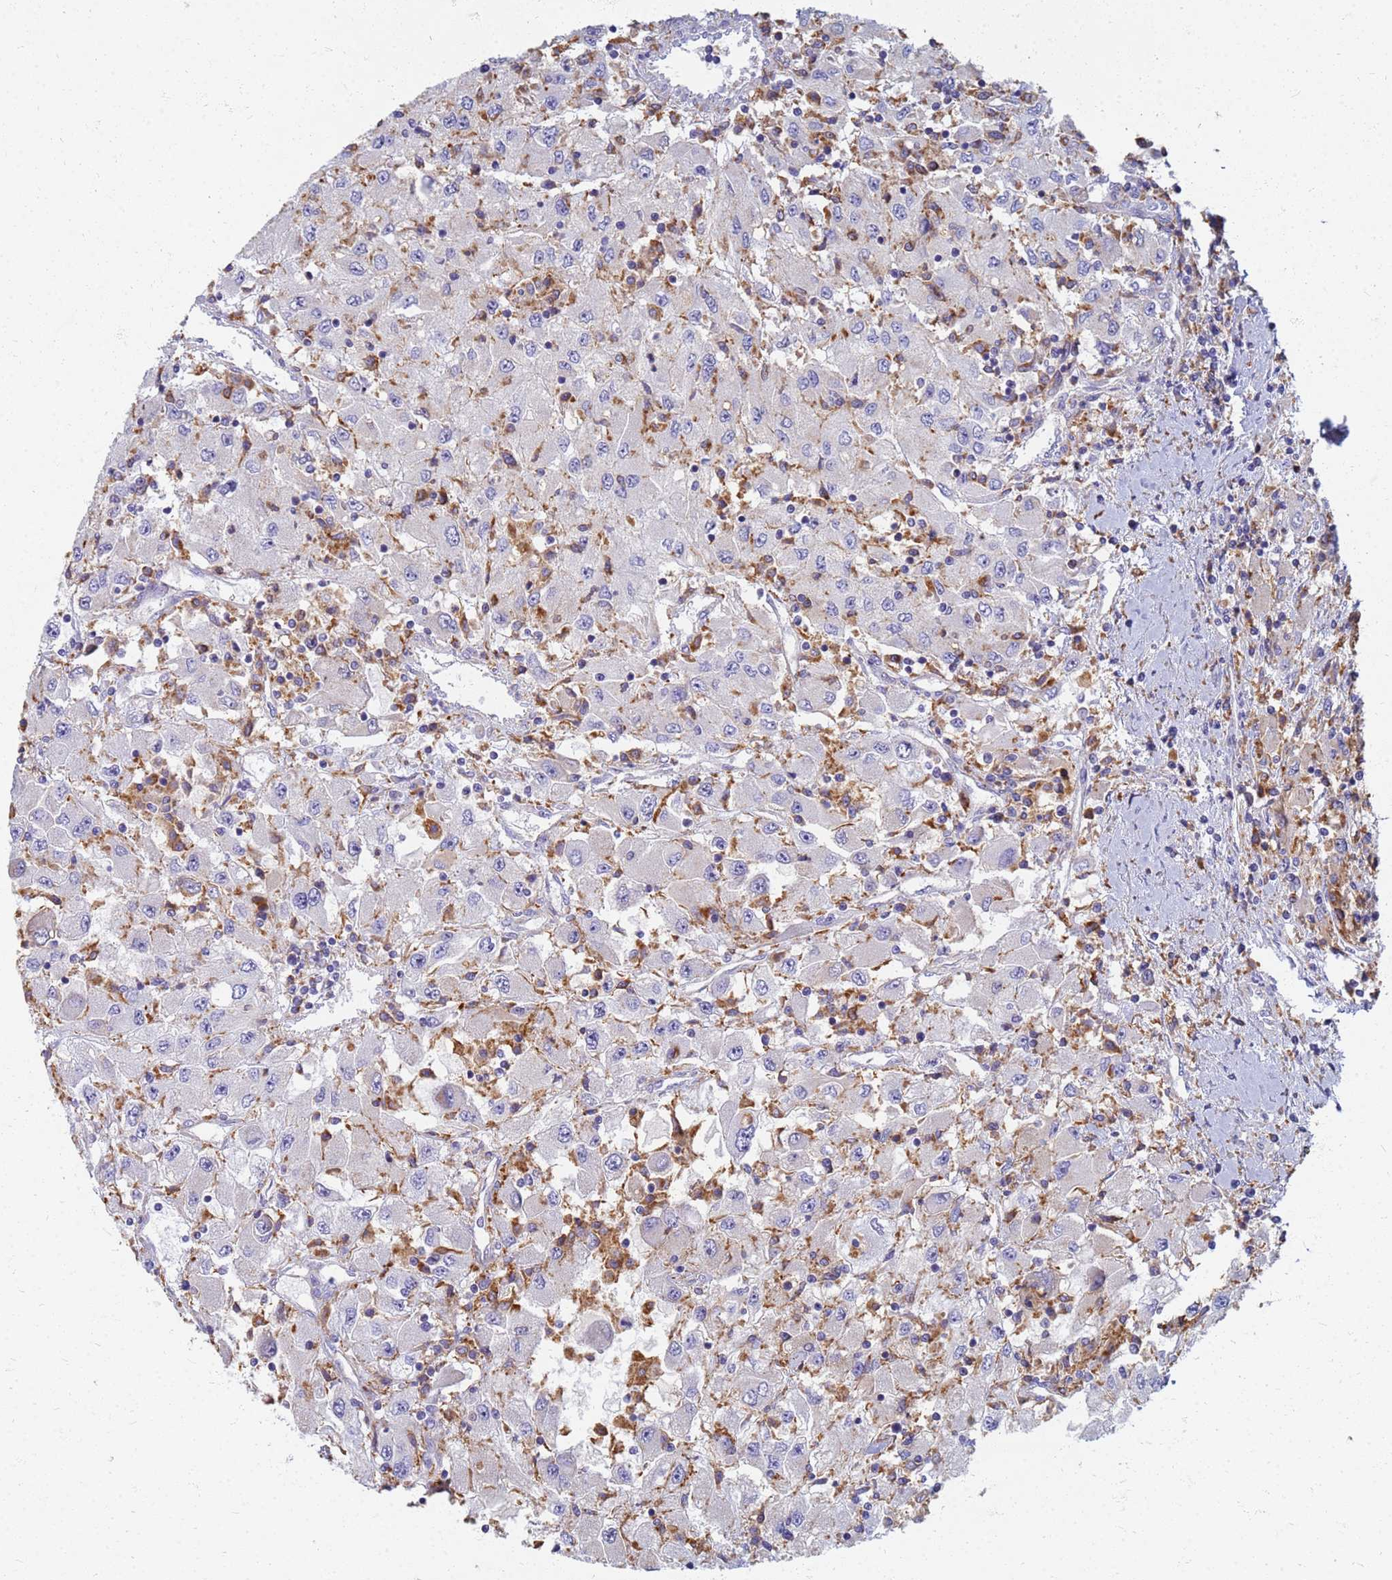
{"staining": {"intensity": "negative", "quantity": "none", "location": "none"}, "tissue": "renal cancer", "cell_type": "Tumor cells", "image_type": "cancer", "snomed": [{"axis": "morphology", "description": "Adenocarcinoma, NOS"}, {"axis": "topography", "description": "Kidney"}], "caption": "This is an immunohistochemistry photomicrograph of human renal adenocarcinoma. There is no staining in tumor cells.", "gene": "ATP6V1E1", "patient": {"sex": "female", "age": 67}}